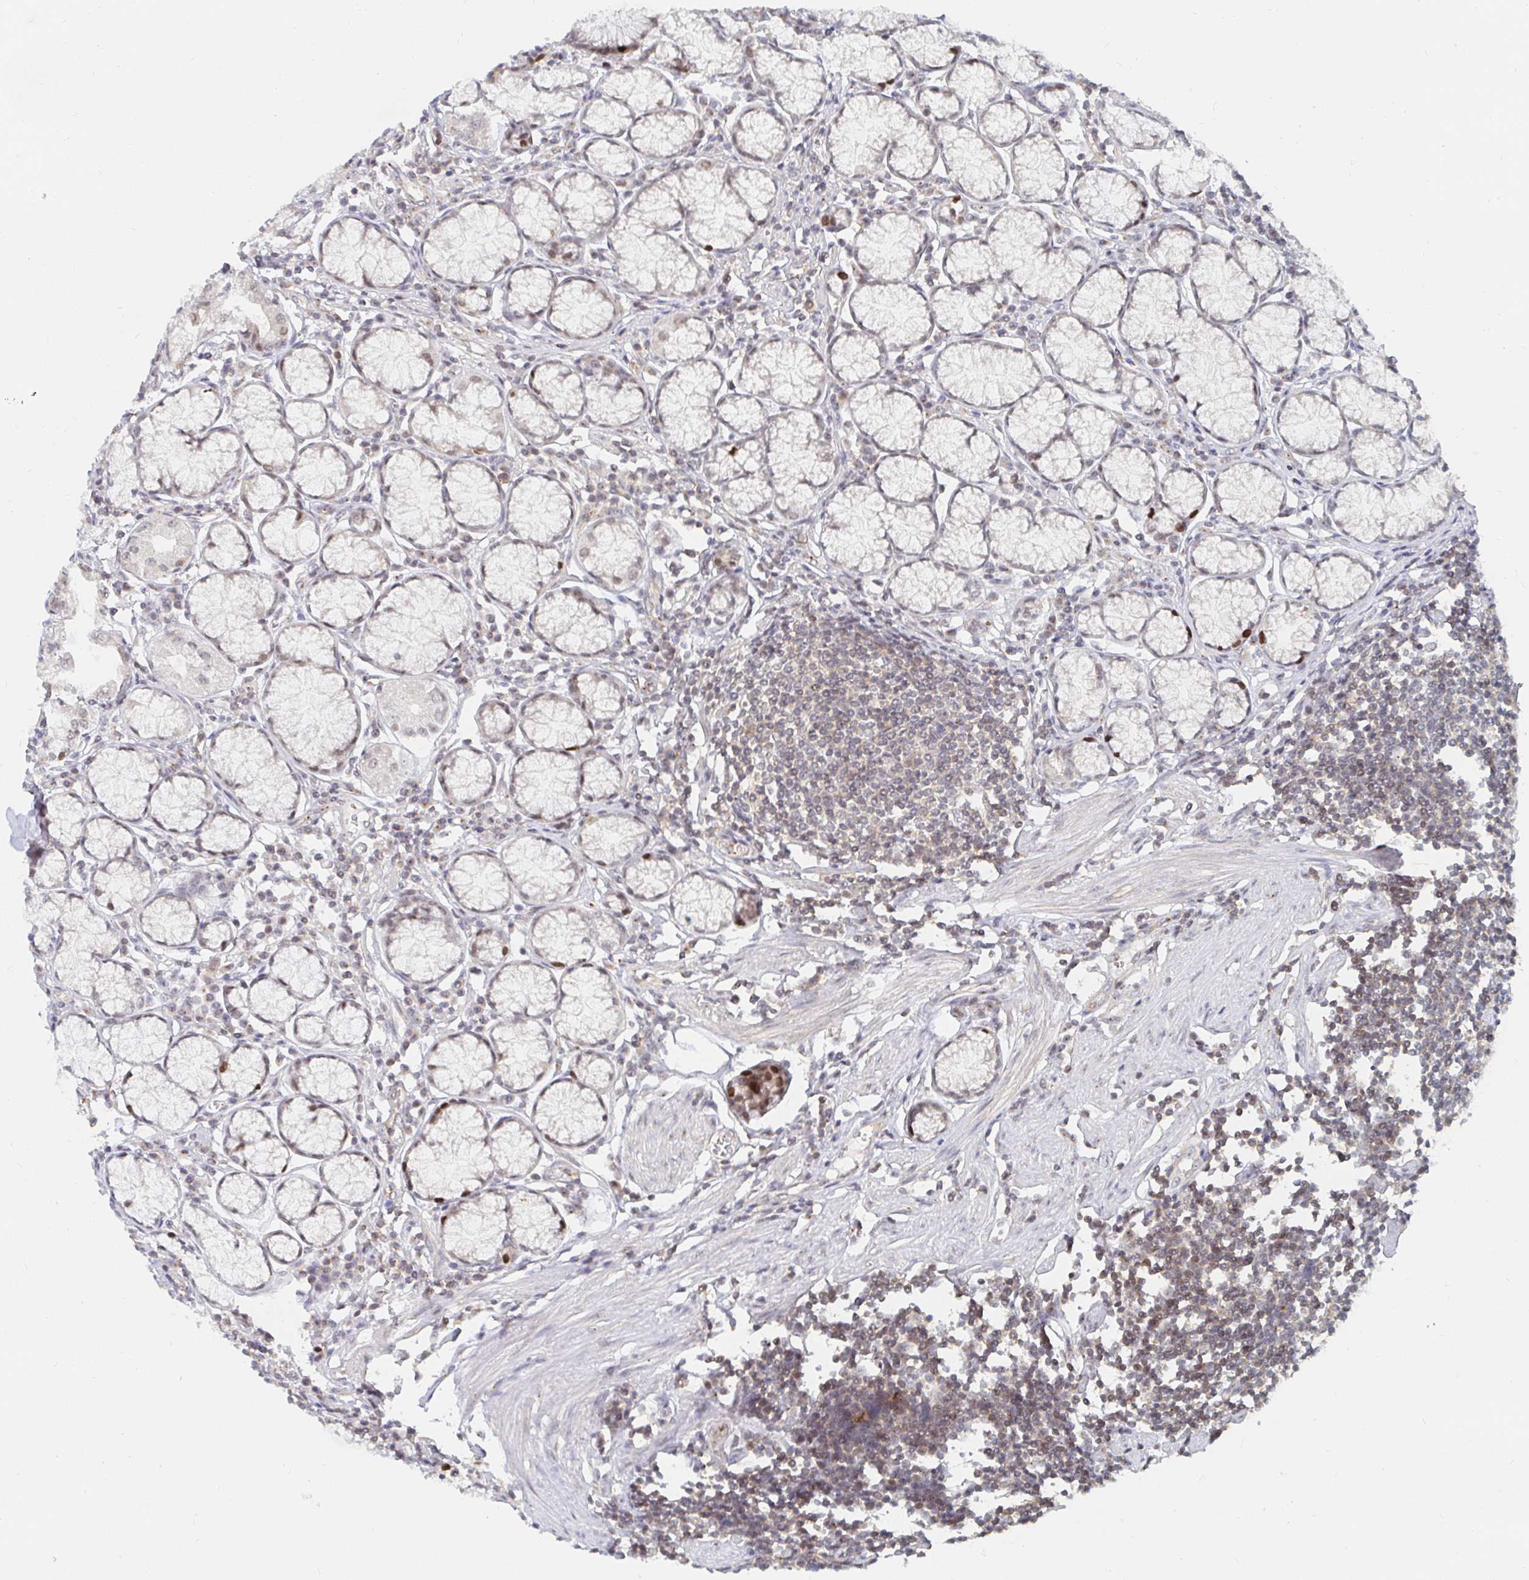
{"staining": {"intensity": "moderate", "quantity": "<25%", "location": "nuclear"}, "tissue": "stomach", "cell_type": "Glandular cells", "image_type": "normal", "snomed": [{"axis": "morphology", "description": "Normal tissue, NOS"}, {"axis": "topography", "description": "Stomach"}], "caption": "Immunohistochemical staining of normal stomach shows <25% levels of moderate nuclear protein positivity in about <25% of glandular cells.", "gene": "CHD2", "patient": {"sex": "male", "age": 55}}